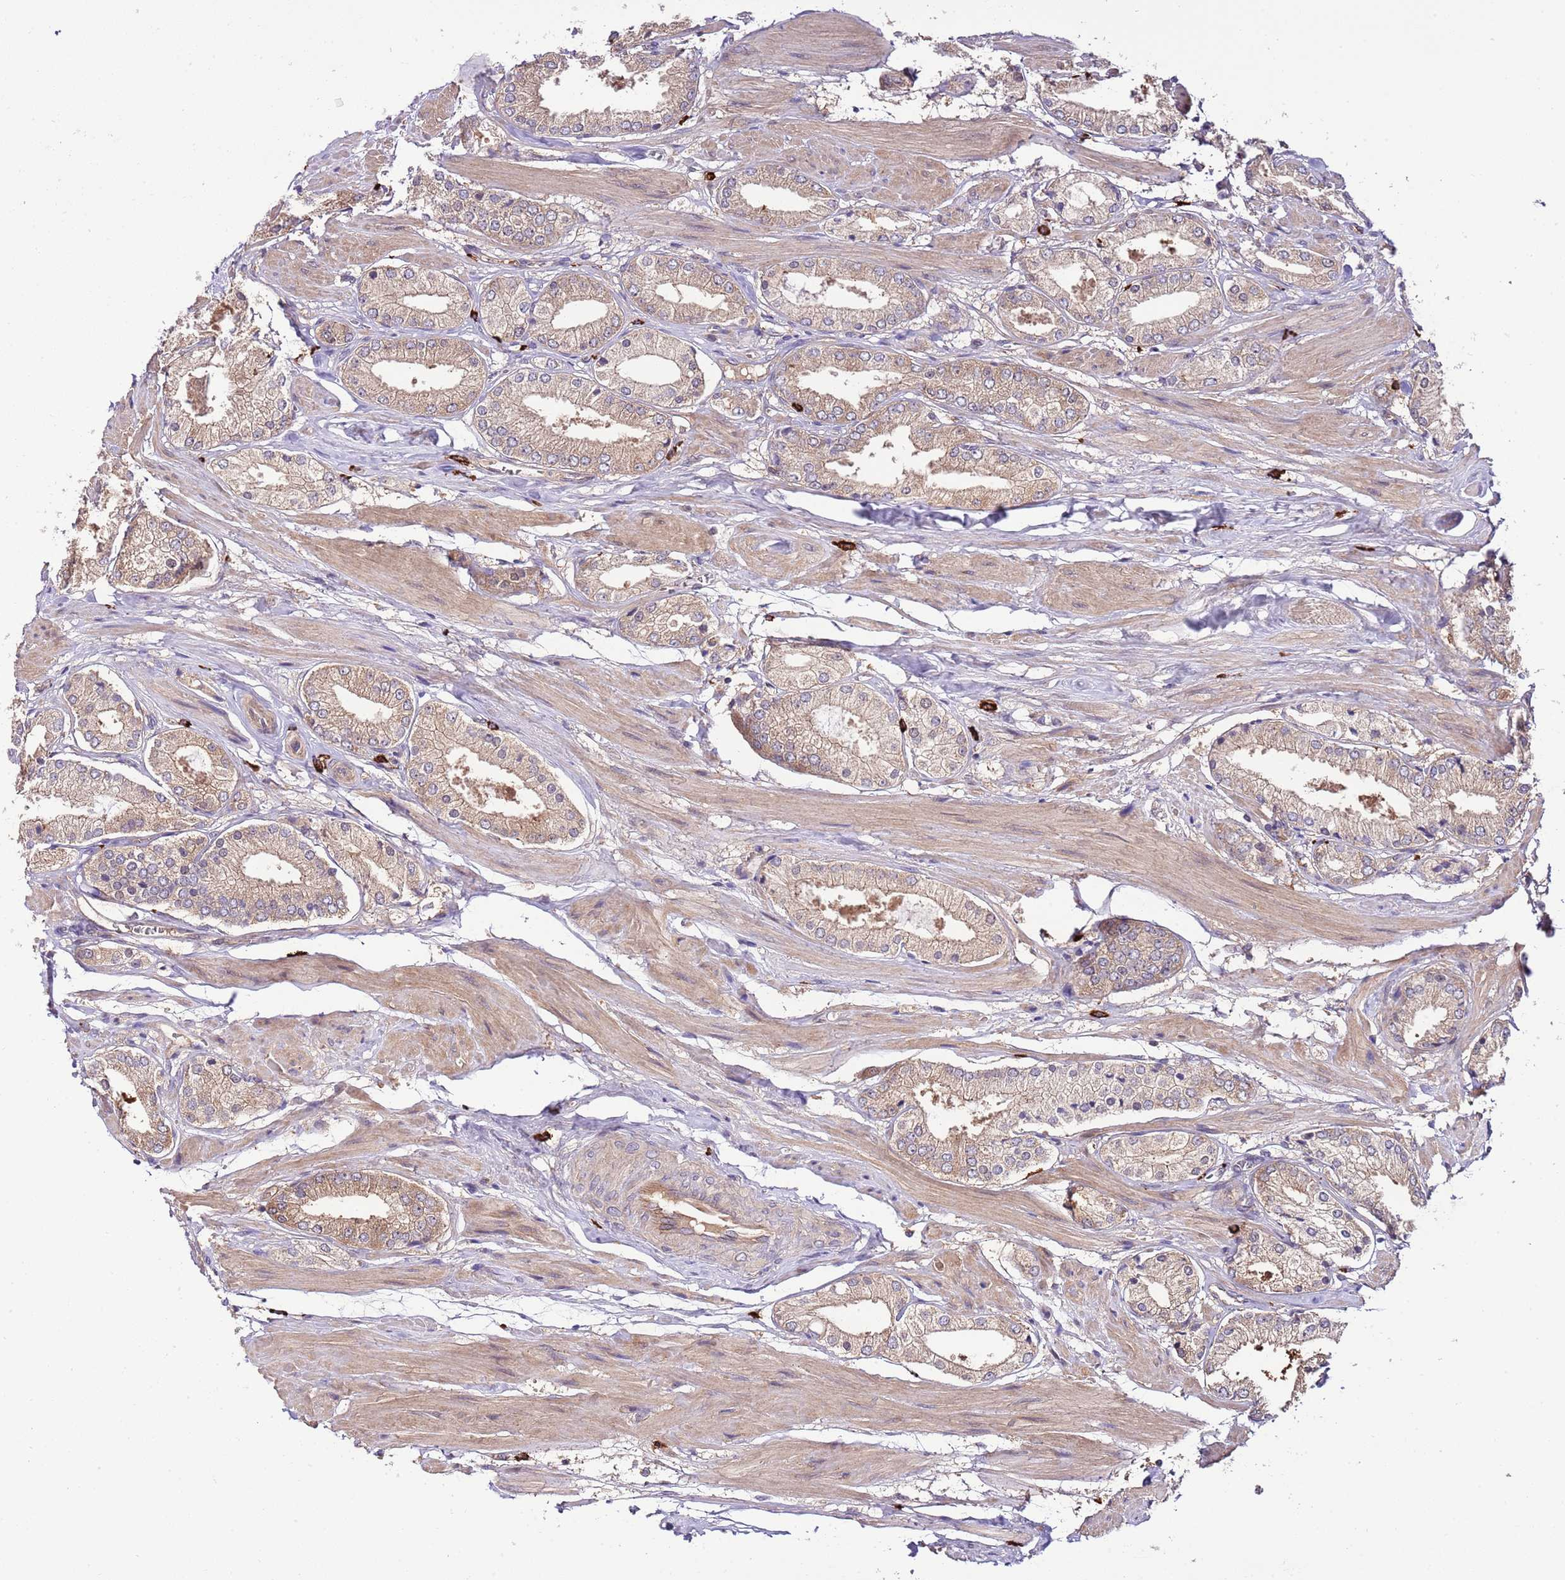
{"staining": {"intensity": "weak", "quantity": ">75%", "location": "cytoplasmic/membranous"}, "tissue": "prostate cancer", "cell_type": "Tumor cells", "image_type": "cancer", "snomed": [{"axis": "morphology", "description": "Adenocarcinoma, High grade"}, {"axis": "topography", "description": "Prostate and seminal vesicle, NOS"}], "caption": "Weak cytoplasmic/membranous protein staining is seen in about >75% of tumor cells in prostate cancer.", "gene": "DONSON", "patient": {"sex": "male", "age": 64}}